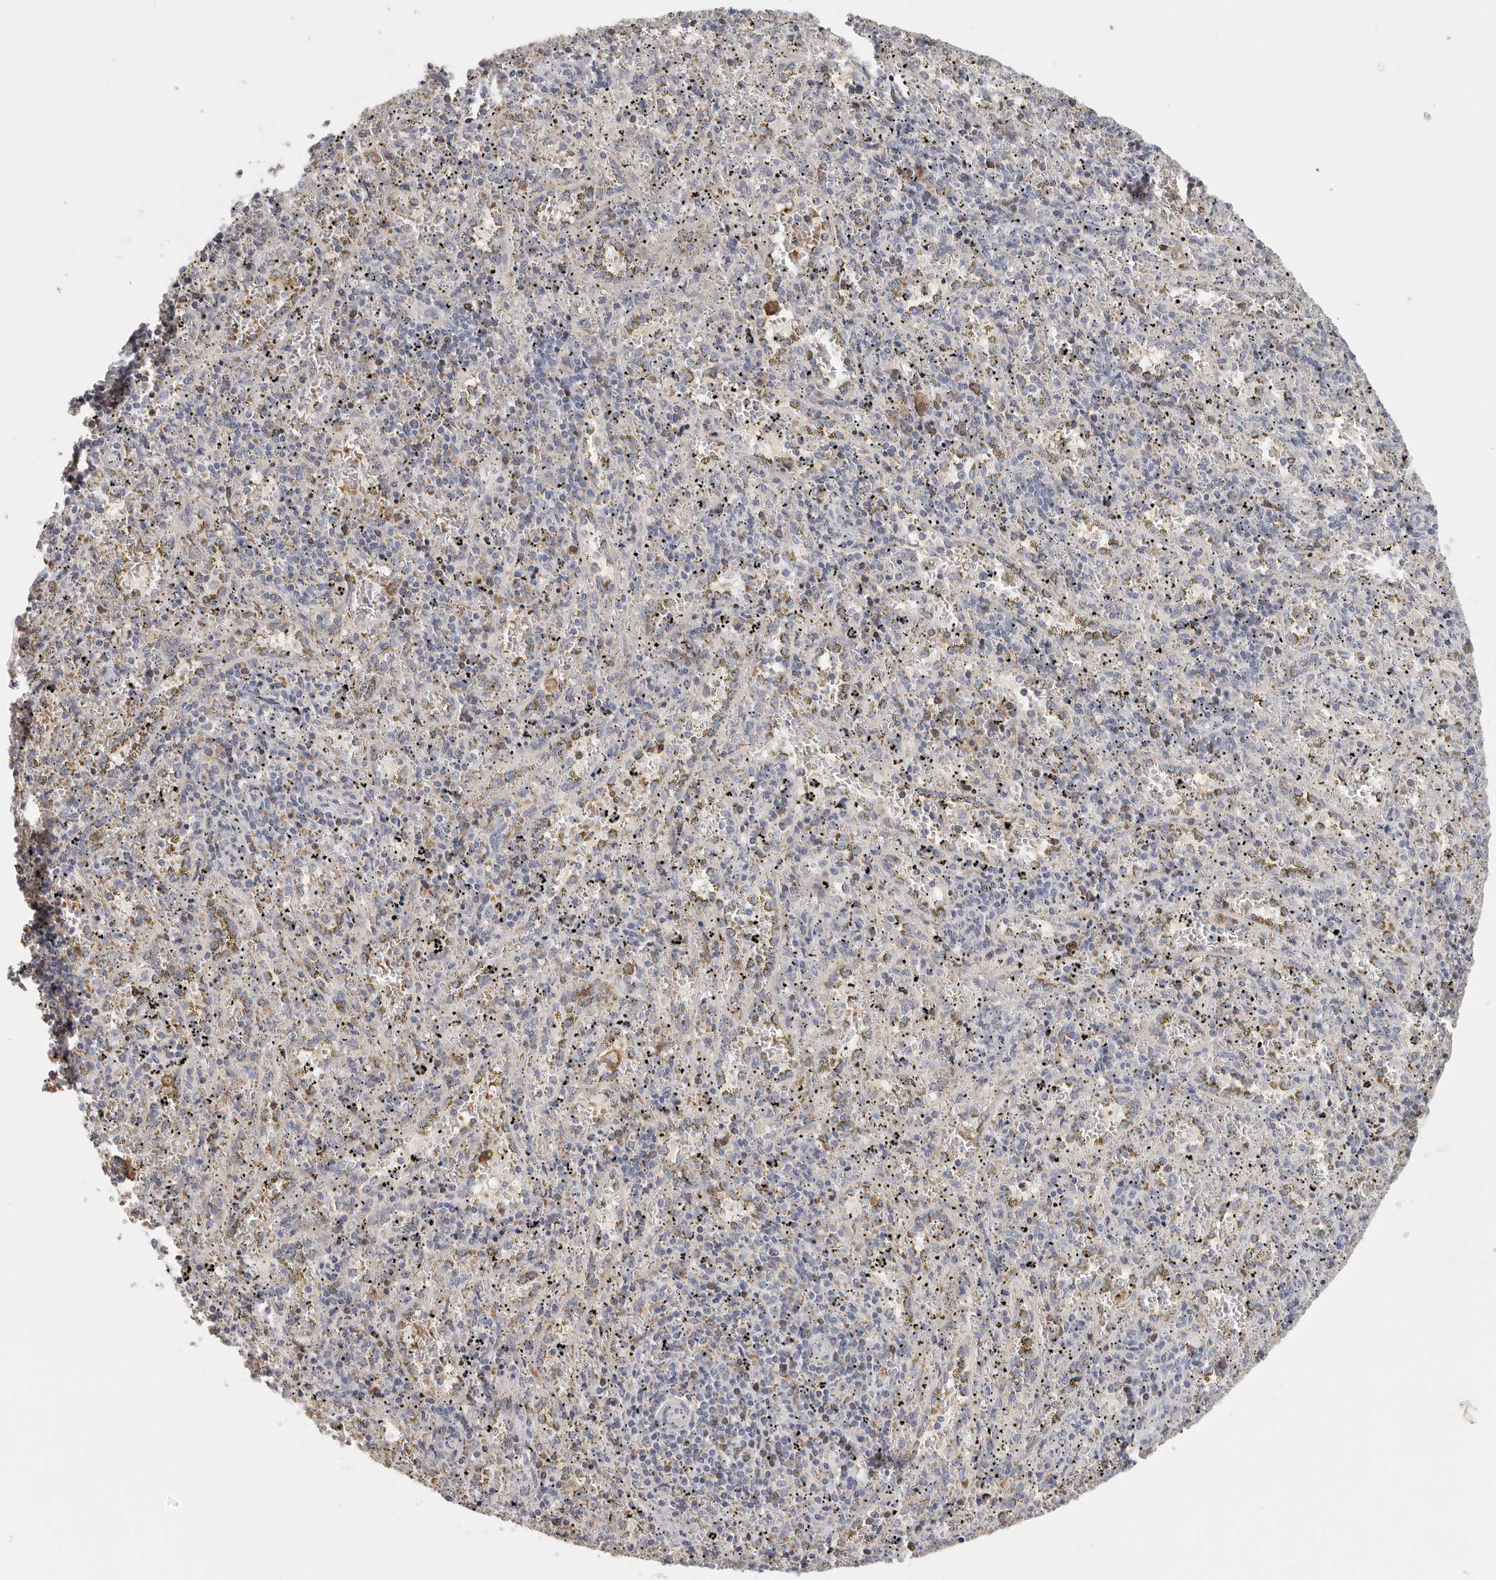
{"staining": {"intensity": "negative", "quantity": "none", "location": "none"}, "tissue": "spleen", "cell_type": "Cells in red pulp", "image_type": "normal", "snomed": [{"axis": "morphology", "description": "Normal tissue, NOS"}, {"axis": "topography", "description": "Spleen"}], "caption": "IHC image of benign spleen: human spleen stained with DAB demonstrates no significant protein staining in cells in red pulp.", "gene": "DNAJC11", "patient": {"sex": "male", "age": 11}}